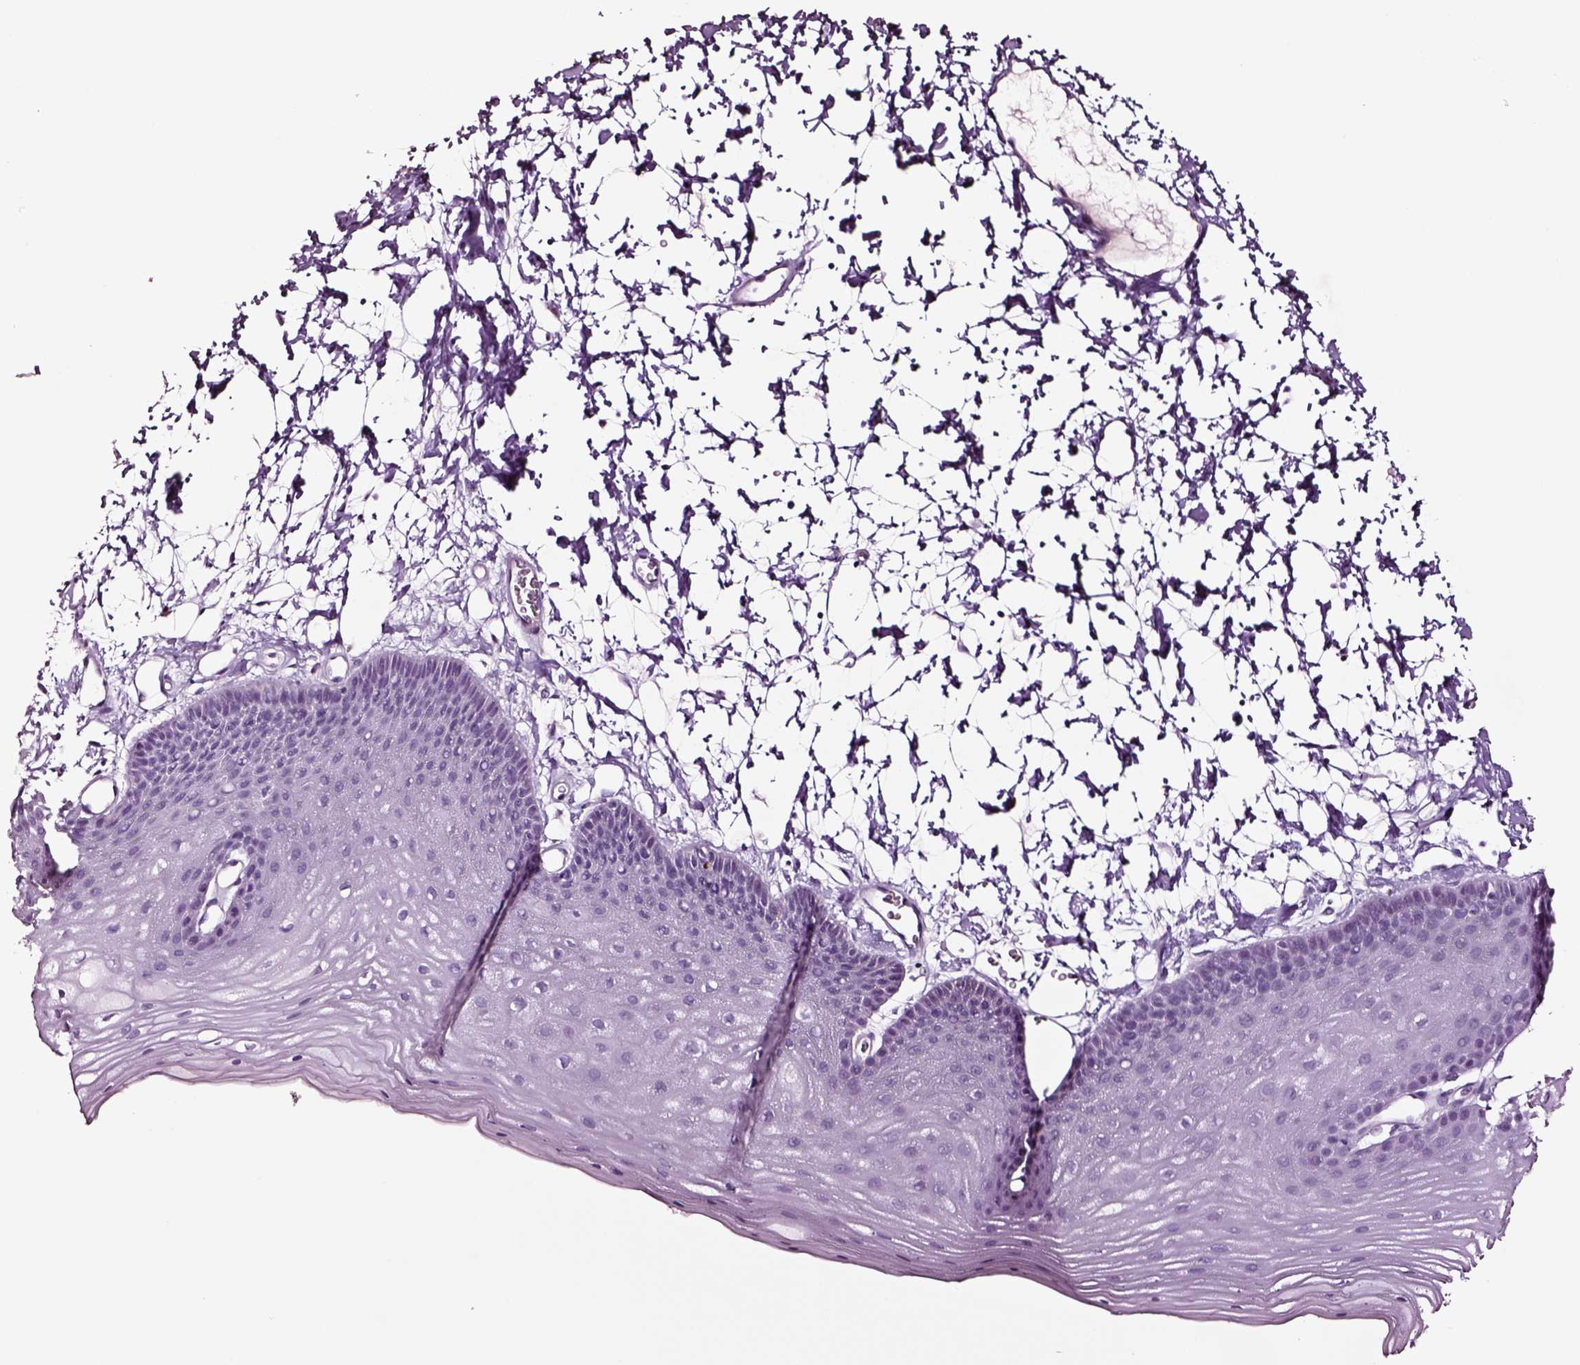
{"staining": {"intensity": "negative", "quantity": "none", "location": "none"}, "tissue": "skin", "cell_type": "Epidermal cells", "image_type": "normal", "snomed": [{"axis": "morphology", "description": "Normal tissue, NOS"}, {"axis": "topography", "description": "Anal"}], "caption": "A micrograph of skin stained for a protein shows no brown staining in epidermal cells.", "gene": "SOX10", "patient": {"sex": "male", "age": 53}}